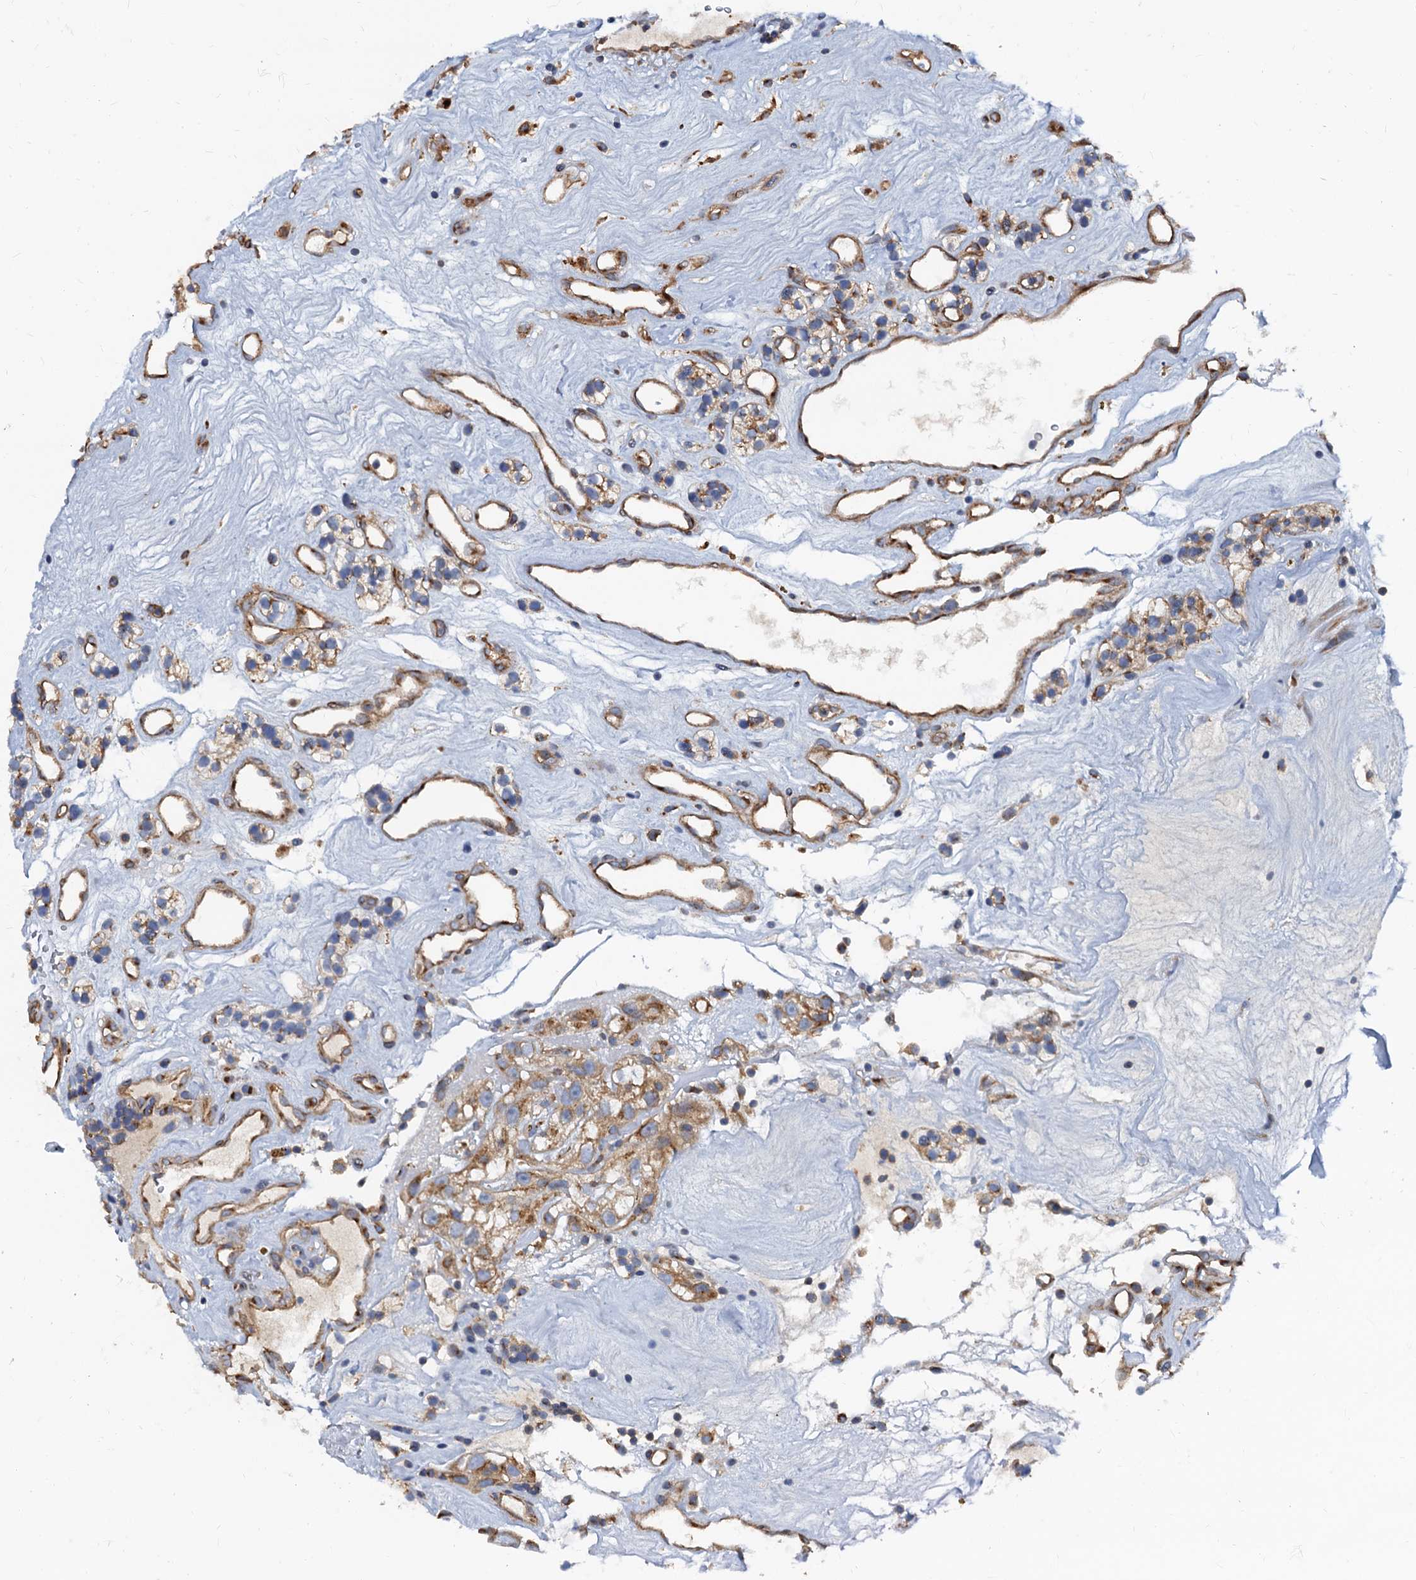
{"staining": {"intensity": "moderate", "quantity": "25%-75%", "location": "cytoplasmic/membranous"}, "tissue": "renal cancer", "cell_type": "Tumor cells", "image_type": "cancer", "snomed": [{"axis": "morphology", "description": "Adenocarcinoma, NOS"}, {"axis": "topography", "description": "Kidney"}], "caption": "Adenocarcinoma (renal) stained for a protein displays moderate cytoplasmic/membranous positivity in tumor cells. (DAB (3,3'-diaminobenzidine) IHC, brown staining for protein, blue staining for nuclei).", "gene": "NGRN", "patient": {"sex": "female", "age": 57}}